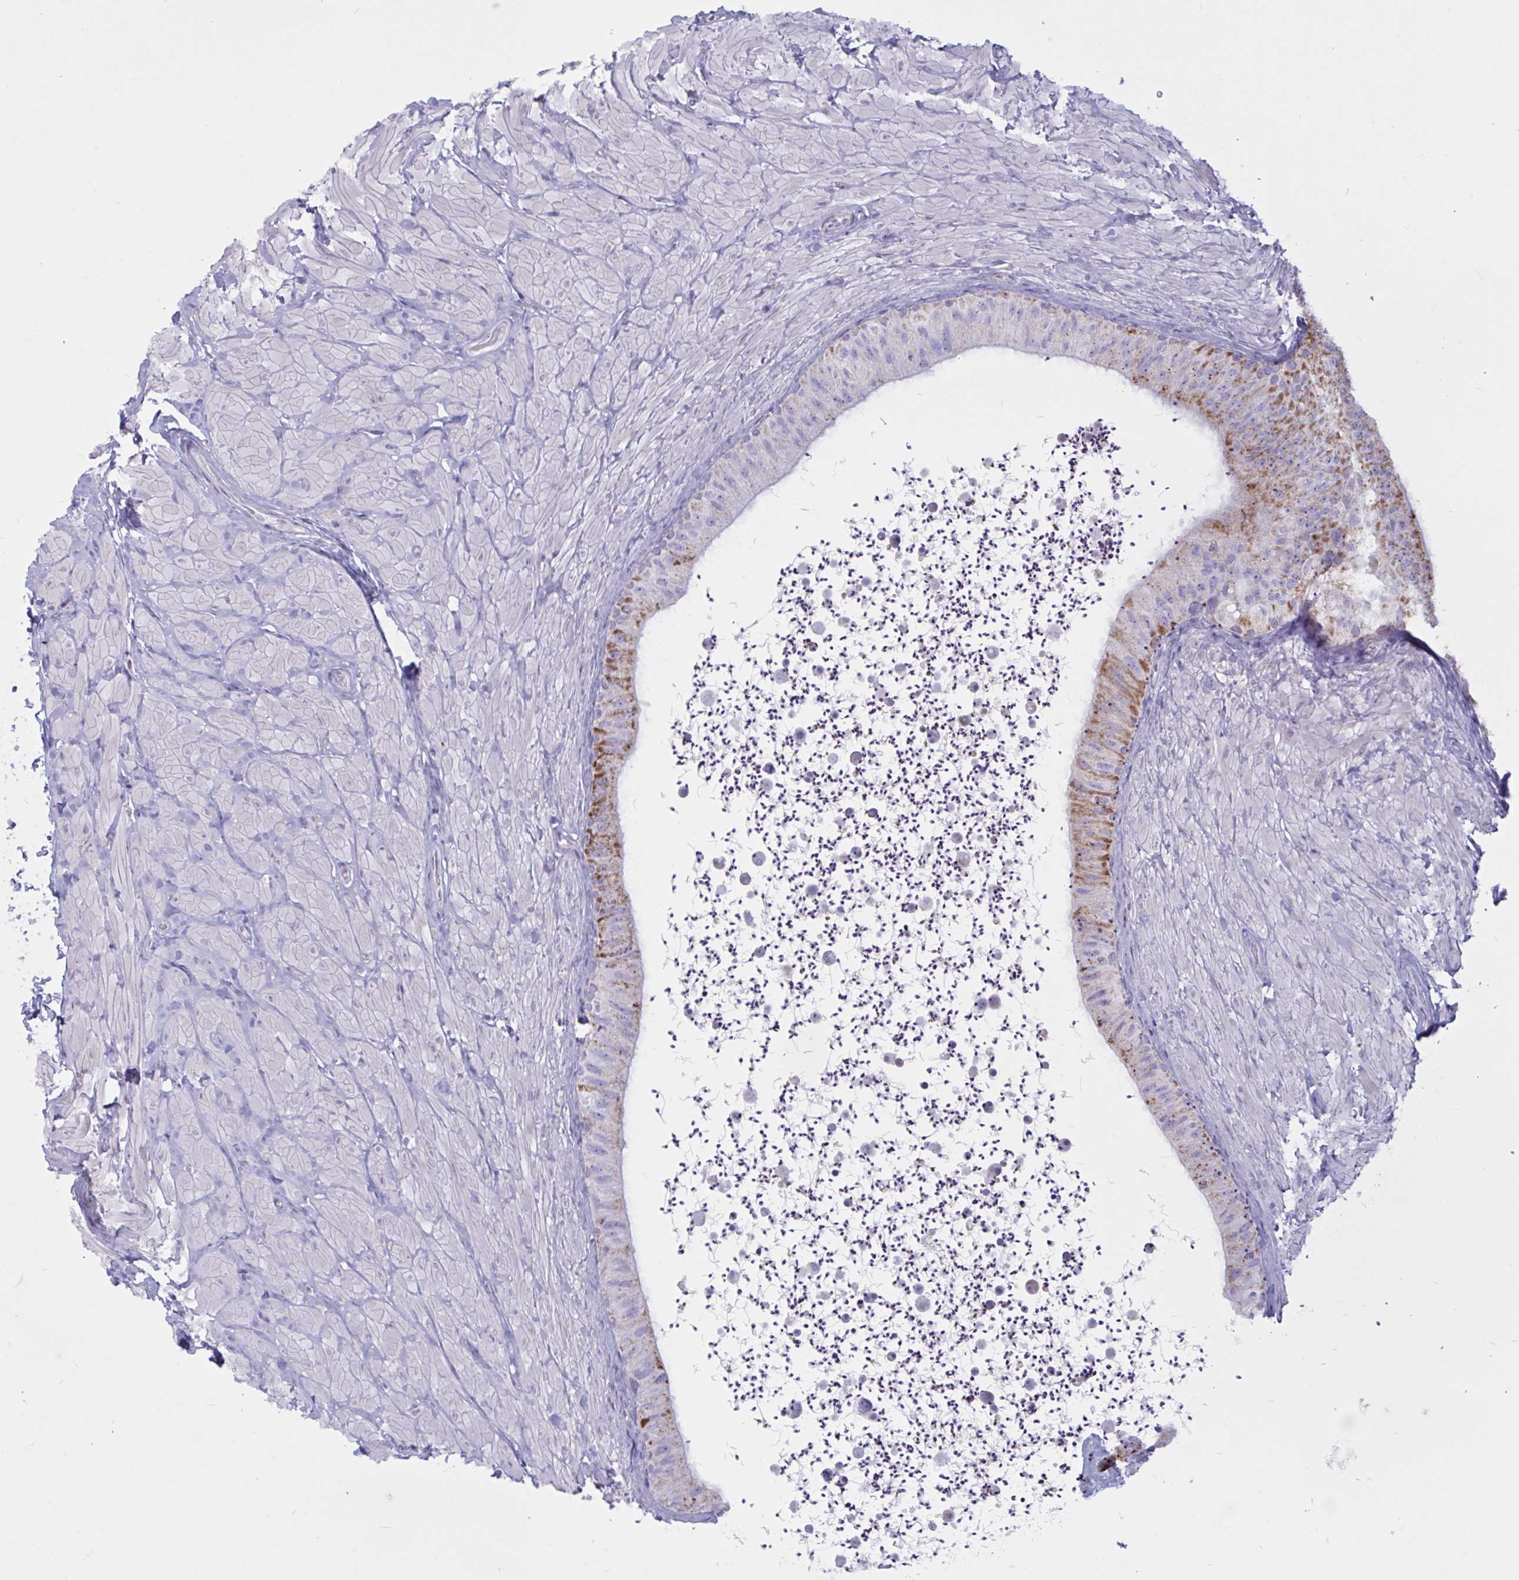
{"staining": {"intensity": "moderate", "quantity": "25%-75%", "location": "cytoplasmic/membranous"}, "tissue": "epididymis", "cell_type": "Glandular cells", "image_type": "normal", "snomed": [{"axis": "morphology", "description": "Normal tissue, NOS"}, {"axis": "topography", "description": "Epididymis"}, {"axis": "topography", "description": "Peripheral nerve tissue"}], "caption": "IHC histopathology image of normal epididymis stained for a protein (brown), which shows medium levels of moderate cytoplasmic/membranous positivity in about 25%-75% of glandular cells.", "gene": "ATG9A", "patient": {"sex": "male", "age": 32}}